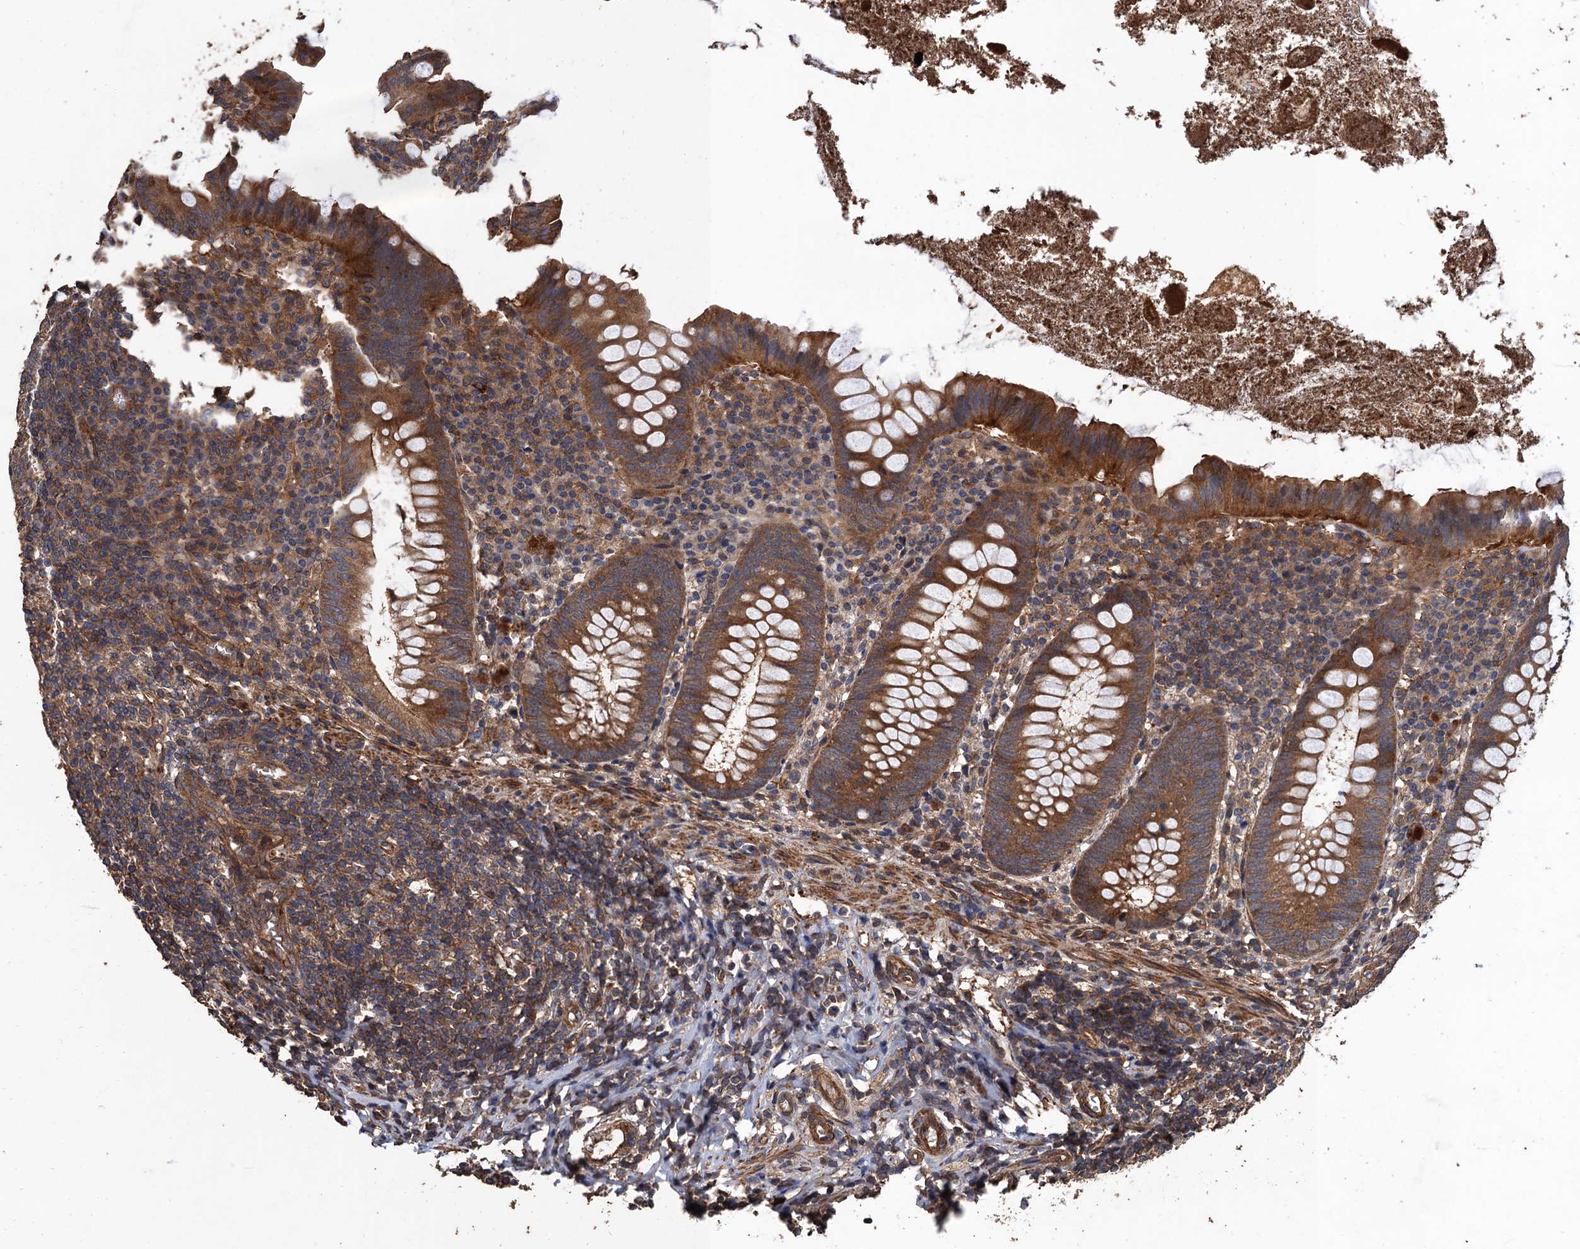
{"staining": {"intensity": "strong", "quantity": ">75%", "location": "cytoplasmic/membranous"}, "tissue": "appendix", "cell_type": "Glandular cells", "image_type": "normal", "snomed": [{"axis": "morphology", "description": "Normal tissue, NOS"}, {"axis": "topography", "description": "Appendix"}], "caption": "Immunohistochemistry of unremarkable human appendix displays high levels of strong cytoplasmic/membranous expression in about >75% of glandular cells.", "gene": "PPP4R1", "patient": {"sex": "female", "age": 51}}